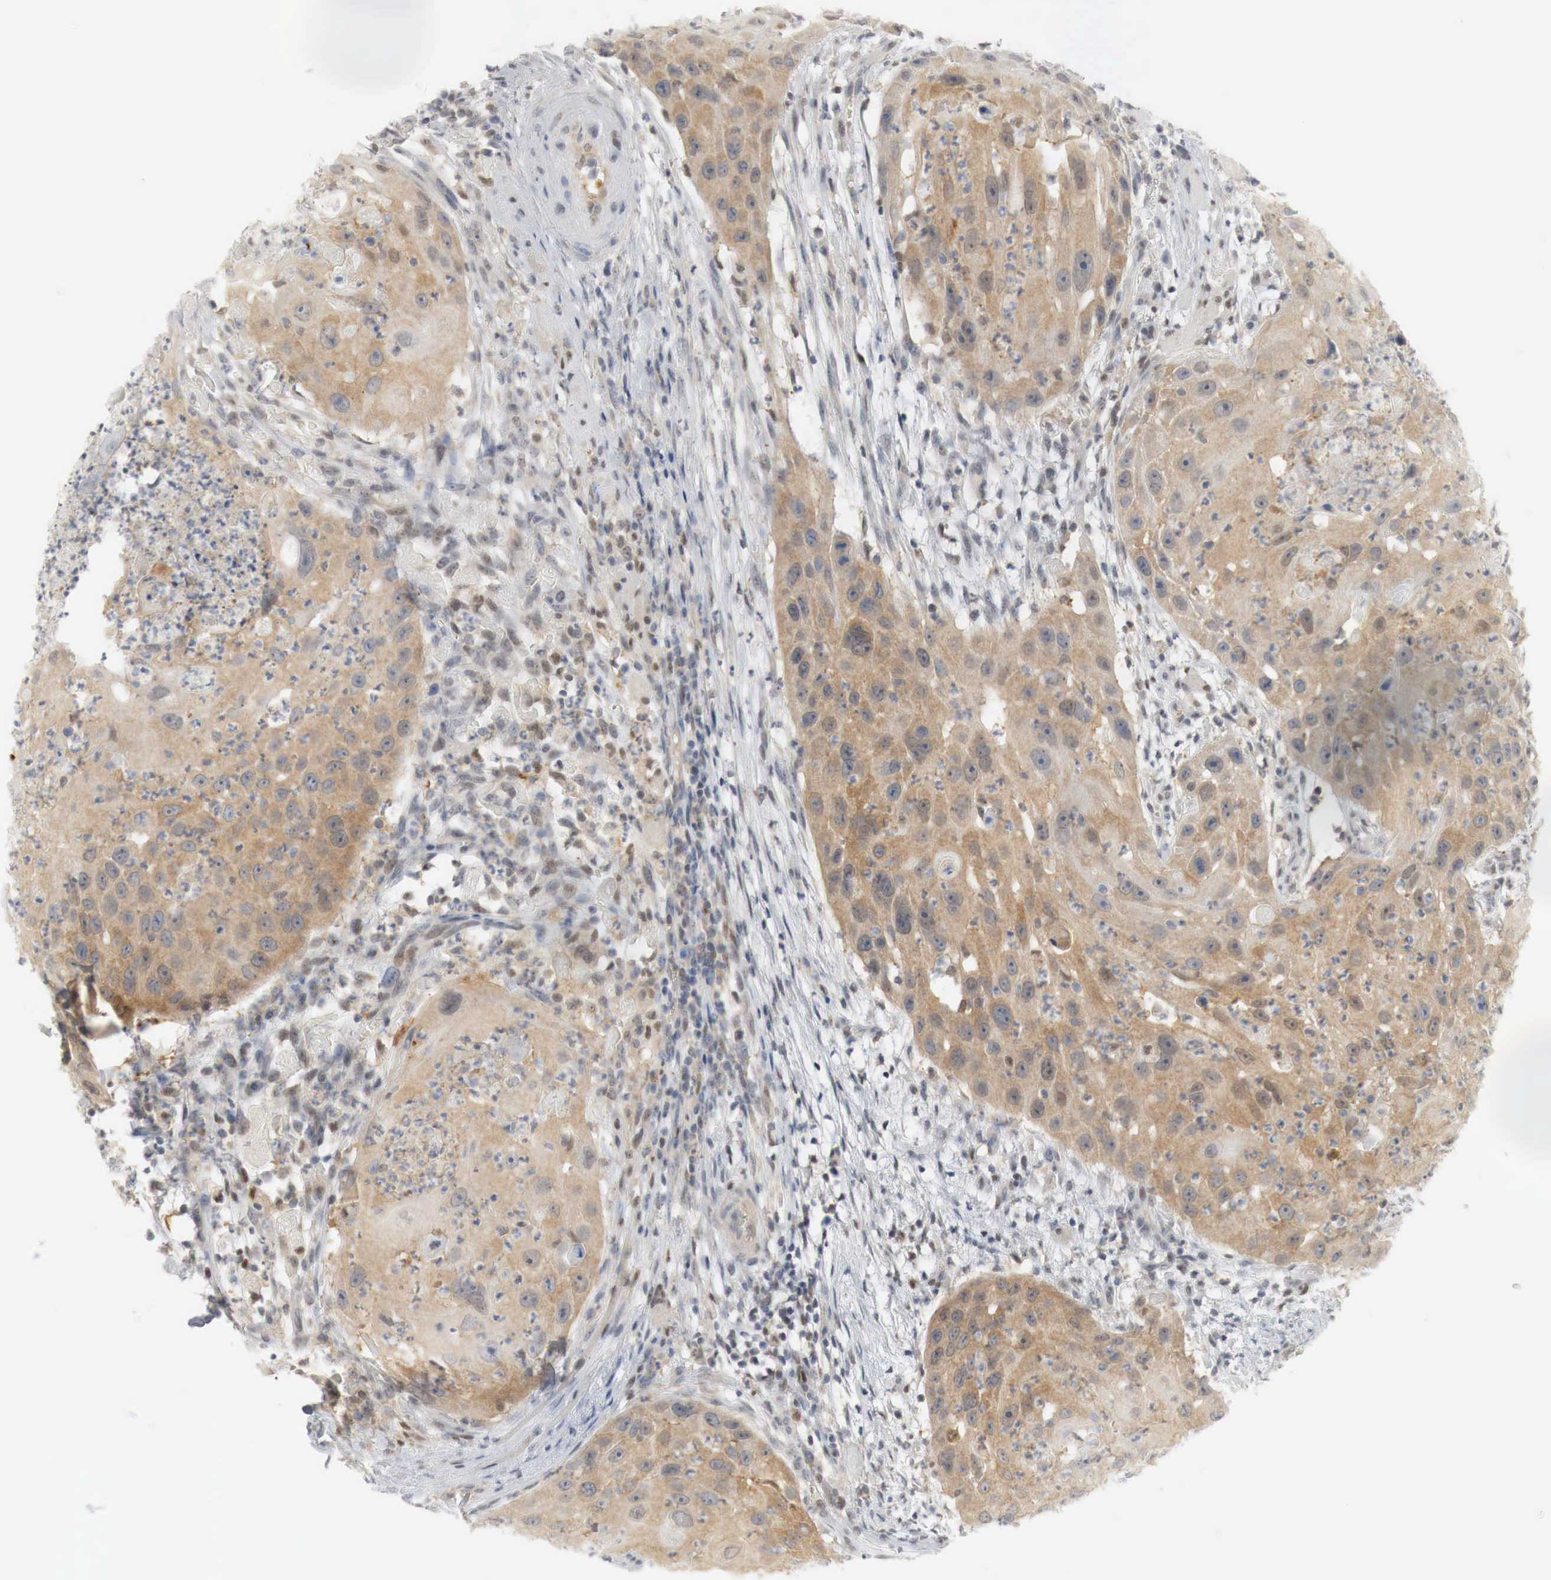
{"staining": {"intensity": "moderate", "quantity": "25%-75%", "location": "cytoplasmic/membranous,nuclear"}, "tissue": "head and neck cancer", "cell_type": "Tumor cells", "image_type": "cancer", "snomed": [{"axis": "morphology", "description": "Squamous cell carcinoma, NOS"}, {"axis": "topography", "description": "Head-Neck"}], "caption": "Human head and neck cancer (squamous cell carcinoma) stained with a brown dye reveals moderate cytoplasmic/membranous and nuclear positive positivity in approximately 25%-75% of tumor cells.", "gene": "MYC", "patient": {"sex": "male", "age": 64}}